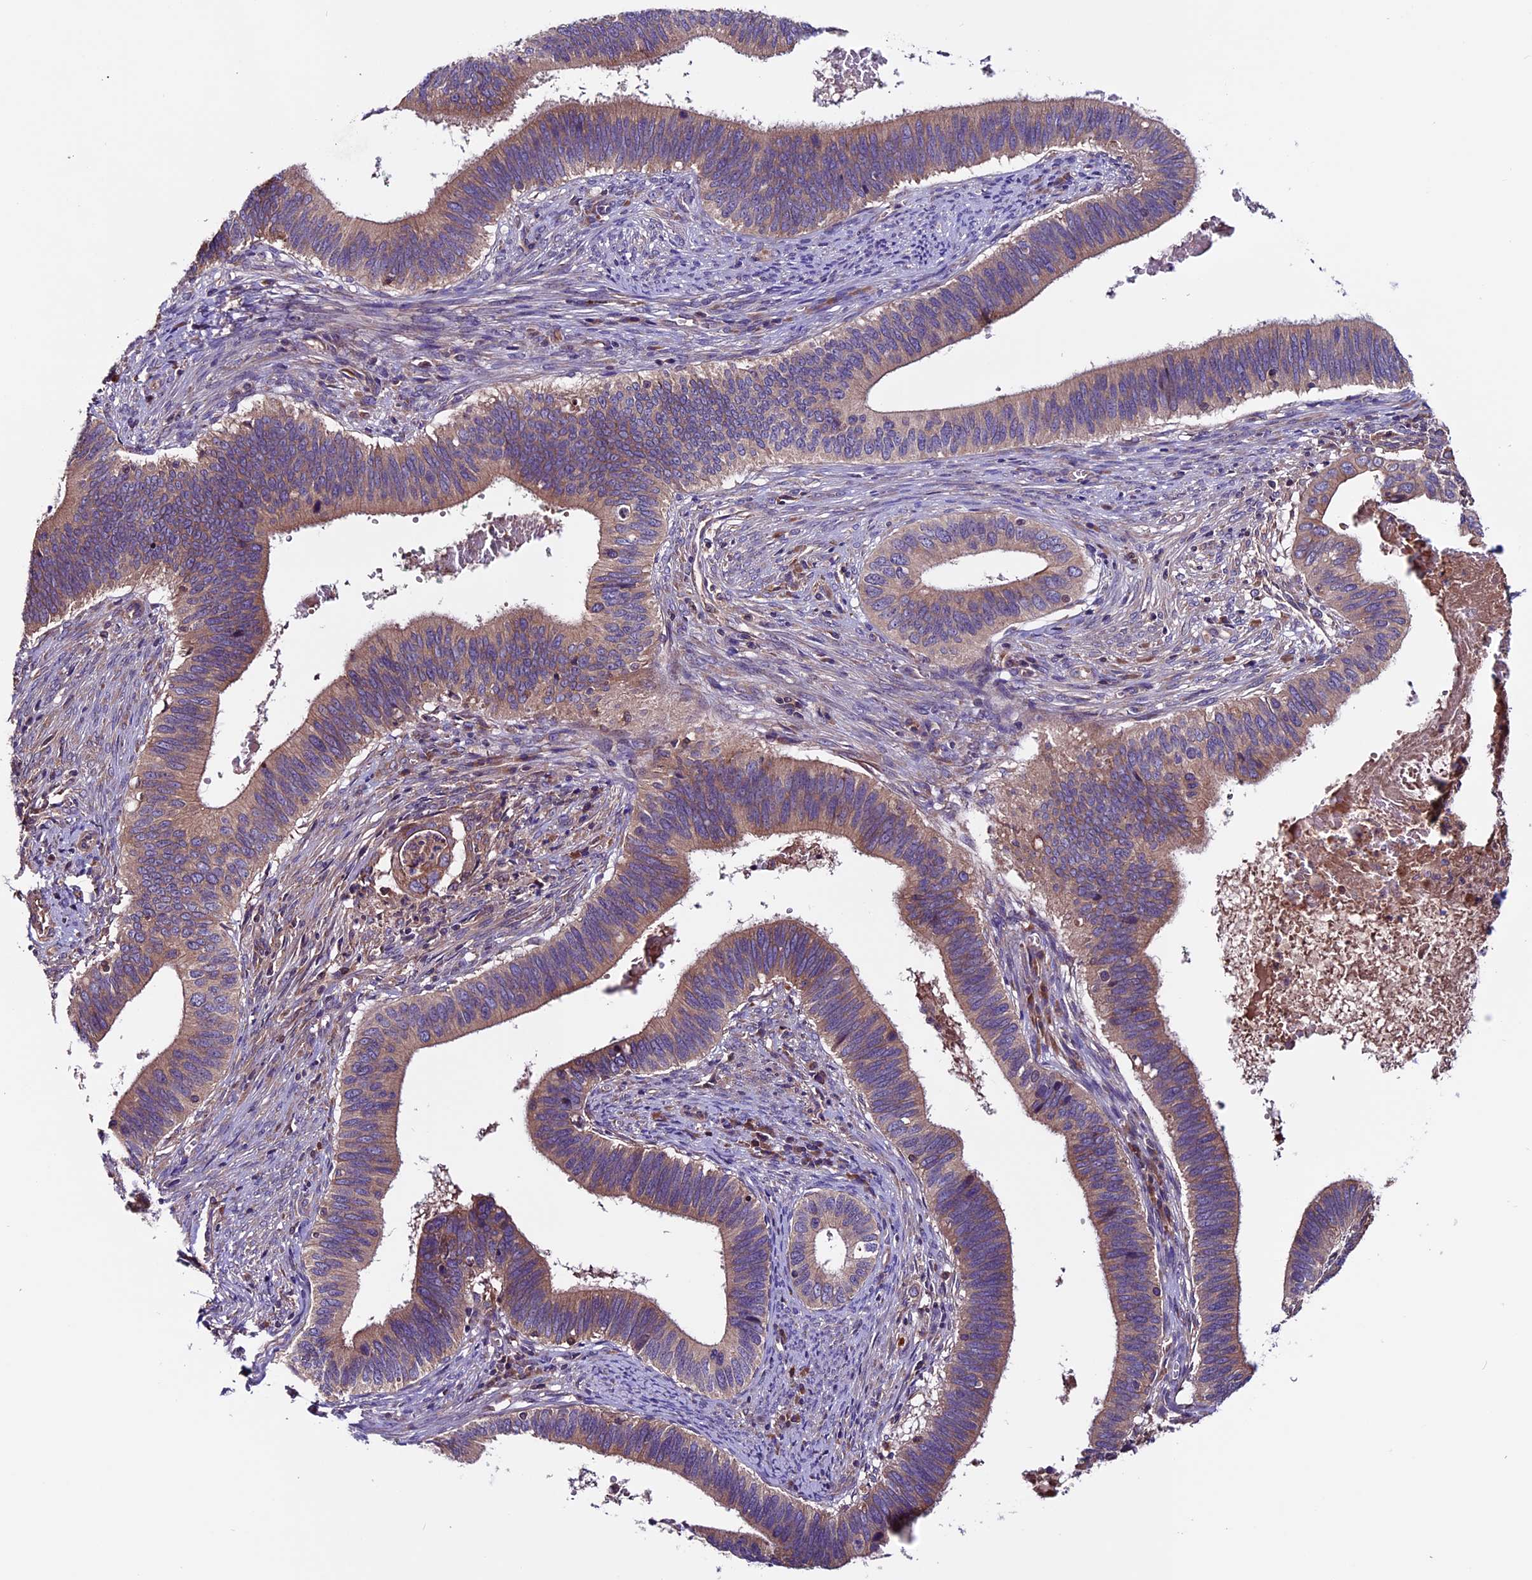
{"staining": {"intensity": "weak", "quantity": ">75%", "location": "cytoplasmic/membranous"}, "tissue": "cervical cancer", "cell_type": "Tumor cells", "image_type": "cancer", "snomed": [{"axis": "morphology", "description": "Adenocarcinoma, NOS"}, {"axis": "topography", "description": "Cervix"}], "caption": "Immunohistochemical staining of cervical cancer demonstrates weak cytoplasmic/membranous protein positivity in about >75% of tumor cells. (DAB = brown stain, brightfield microscopy at high magnification).", "gene": "ZNF598", "patient": {"sex": "female", "age": 42}}